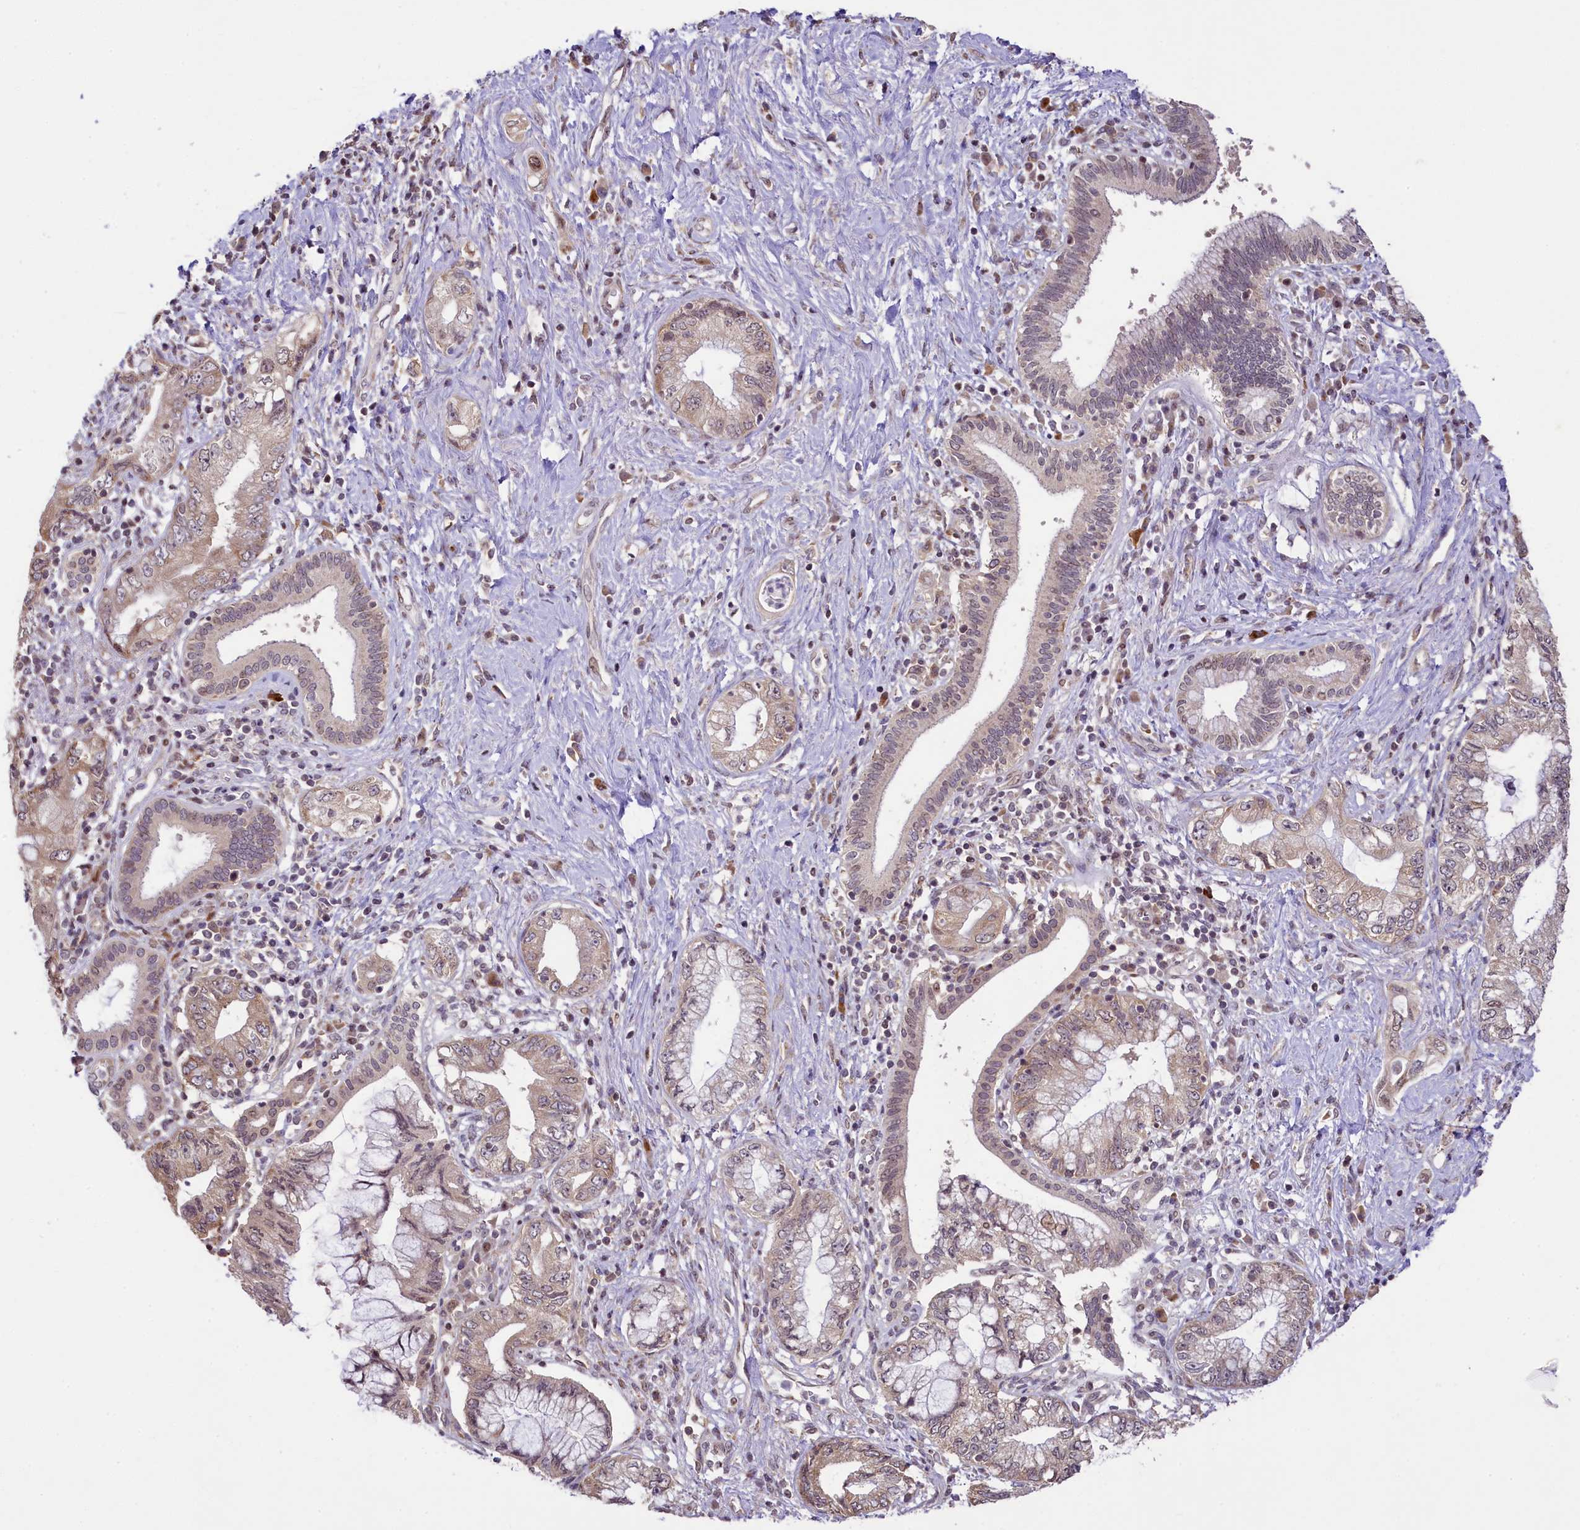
{"staining": {"intensity": "weak", "quantity": ">75%", "location": "cytoplasmic/membranous"}, "tissue": "pancreatic cancer", "cell_type": "Tumor cells", "image_type": "cancer", "snomed": [{"axis": "morphology", "description": "Adenocarcinoma, NOS"}, {"axis": "topography", "description": "Pancreas"}], "caption": "High-magnification brightfield microscopy of pancreatic cancer stained with DAB (3,3'-diaminobenzidine) (brown) and counterstained with hematoxylin (blue). tumor cells exhibit weak cytoplasmic/membranous expression is present in approximately>75% of cells.", "gene": "RBBP8", "patient": {"sex": "female", "age": 73}}